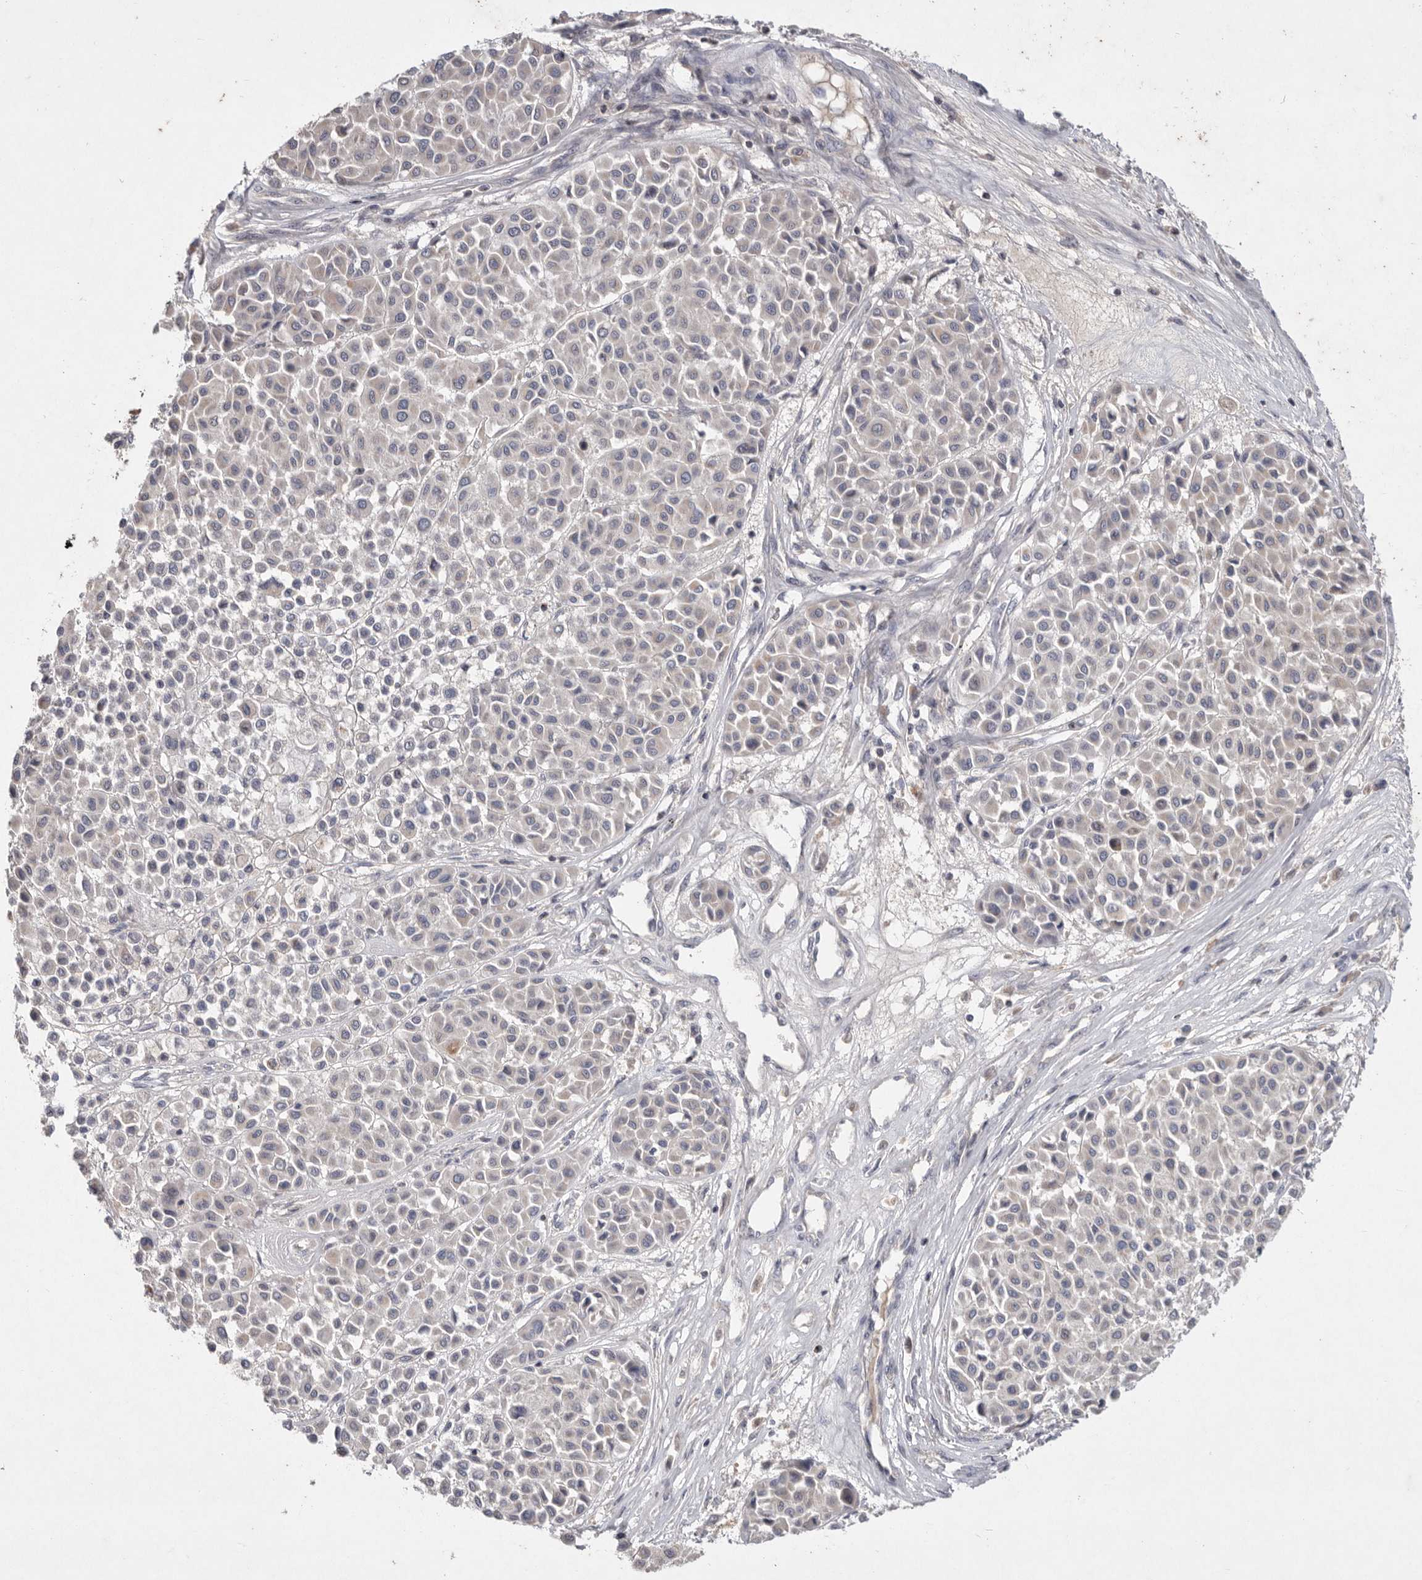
{"staining": {"intensity": "negative", "quantity": "none", "location": "none"}, "tissue": "melanoma", "cell_type": "Tumor cells", "image_type": "cancer", "snomed": [{"axis": "morphology", "description": "Malignant melanoma, Metastatic site"}, {"axis": "topography", "description": "Soft tissue"}], "caption": "This is a histopathology image of IHC staining of malignant melanoma (metastatic site), which shows no staining in tumor cells. The staining is performed using DAB (3,3'-diaminobenzidine) brown chromogen with nuclei counter-stained in using hematoxylin.", "gene": "TNFSF14", "patient": {"sex": "male", "age": 41}}